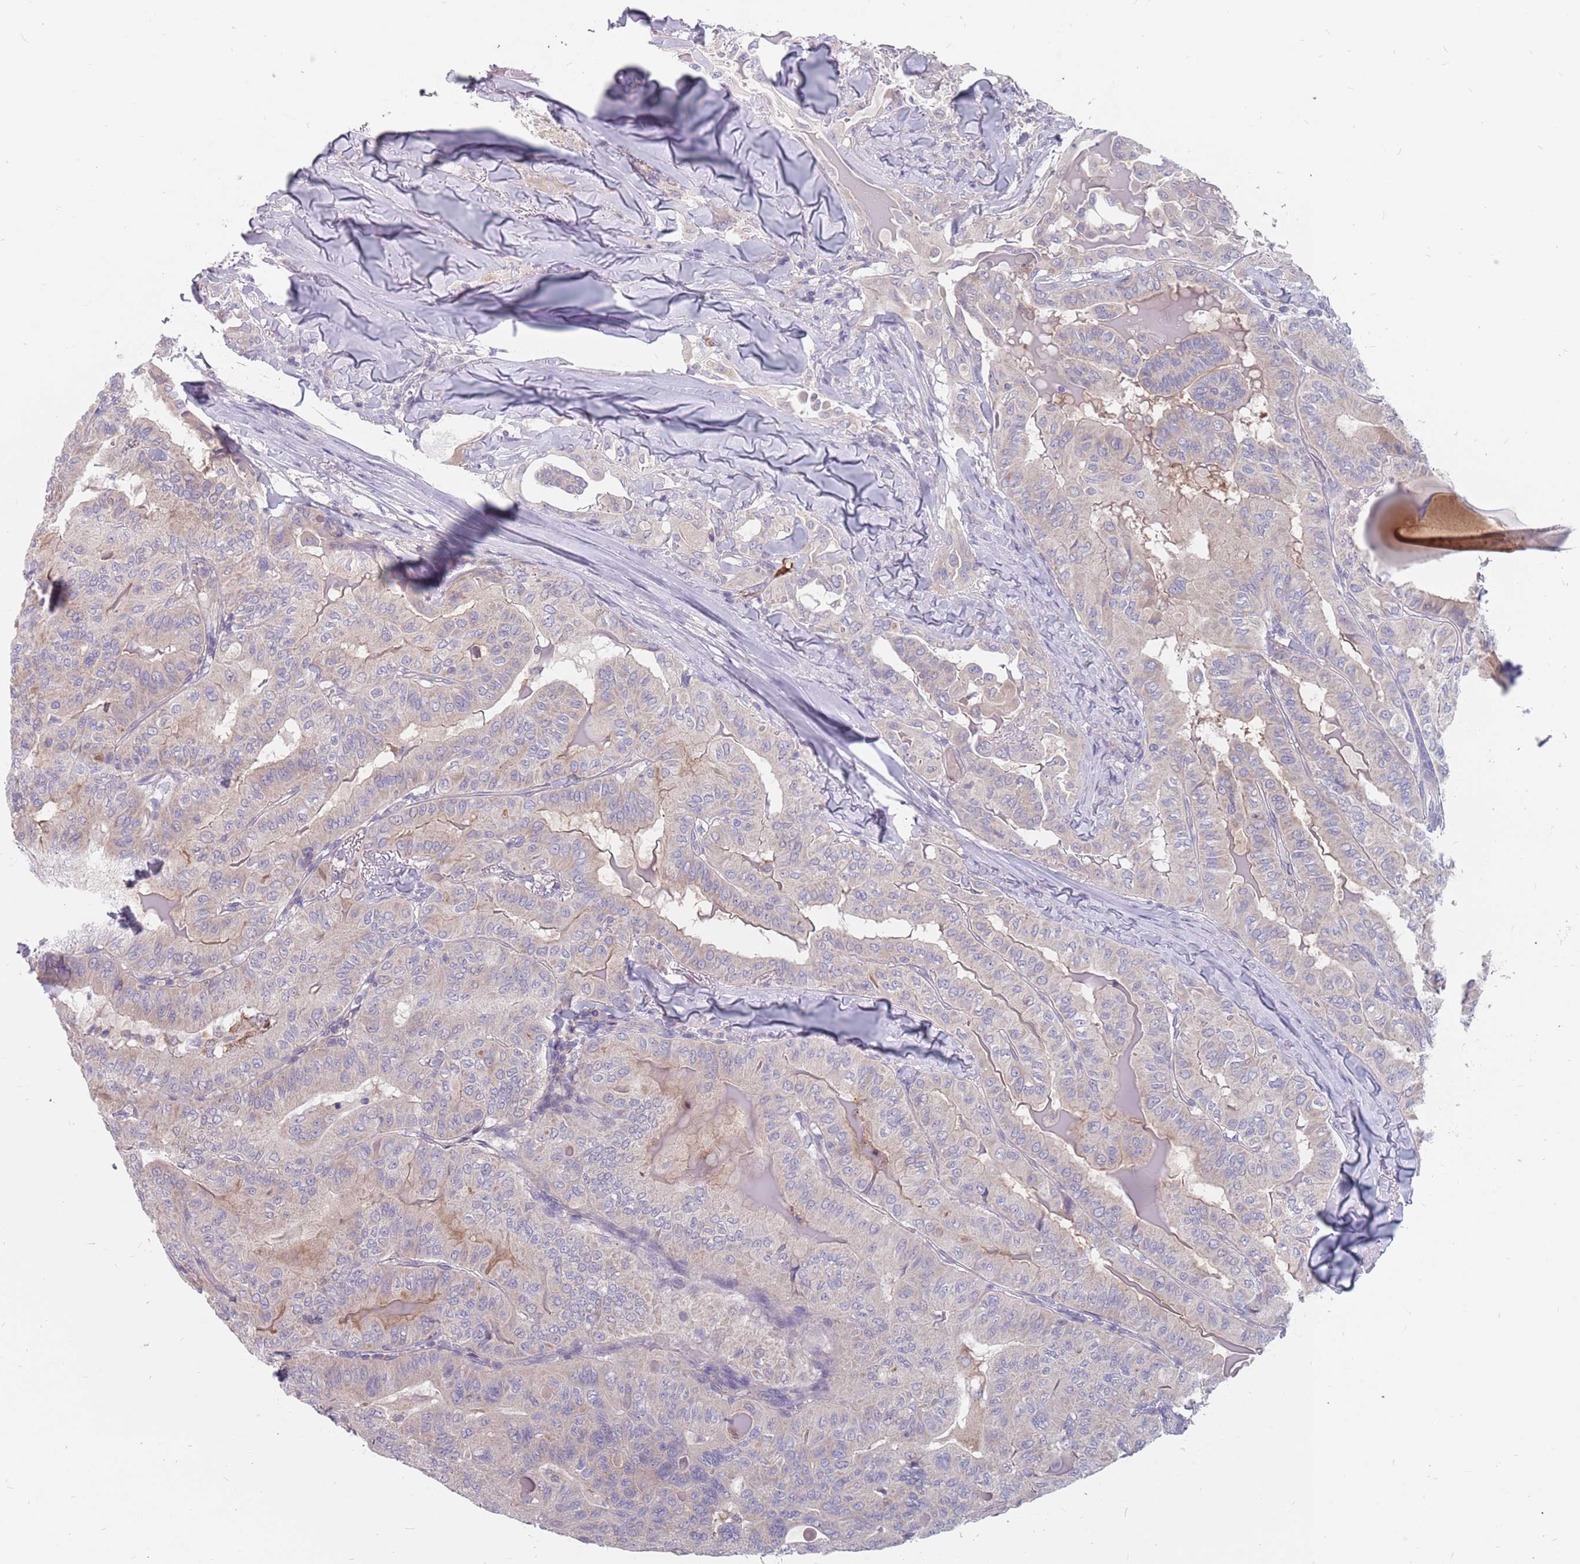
{"staining": {"intensity": "negative", "quantity": "none", "location": "none"}, "tissue": "thyroid cancer", "cell_type": "Tumor cells", "image_type": "cancer", "snomed": [{"axis": "morphology", "description": "Papillary adenocarcinoma, NOS"}, {"axis": "topography", "description": "Thyroid gland"}], "caption": "Image shows no significant protein expression in tumor cells of thyroid cancer. (DAB (3,3'-diaminobenzidine) immunohistochemistry with hematoxylin counter stain).", "gene": "CMTR2", "patient": {"sex": "female", "age": 68}}